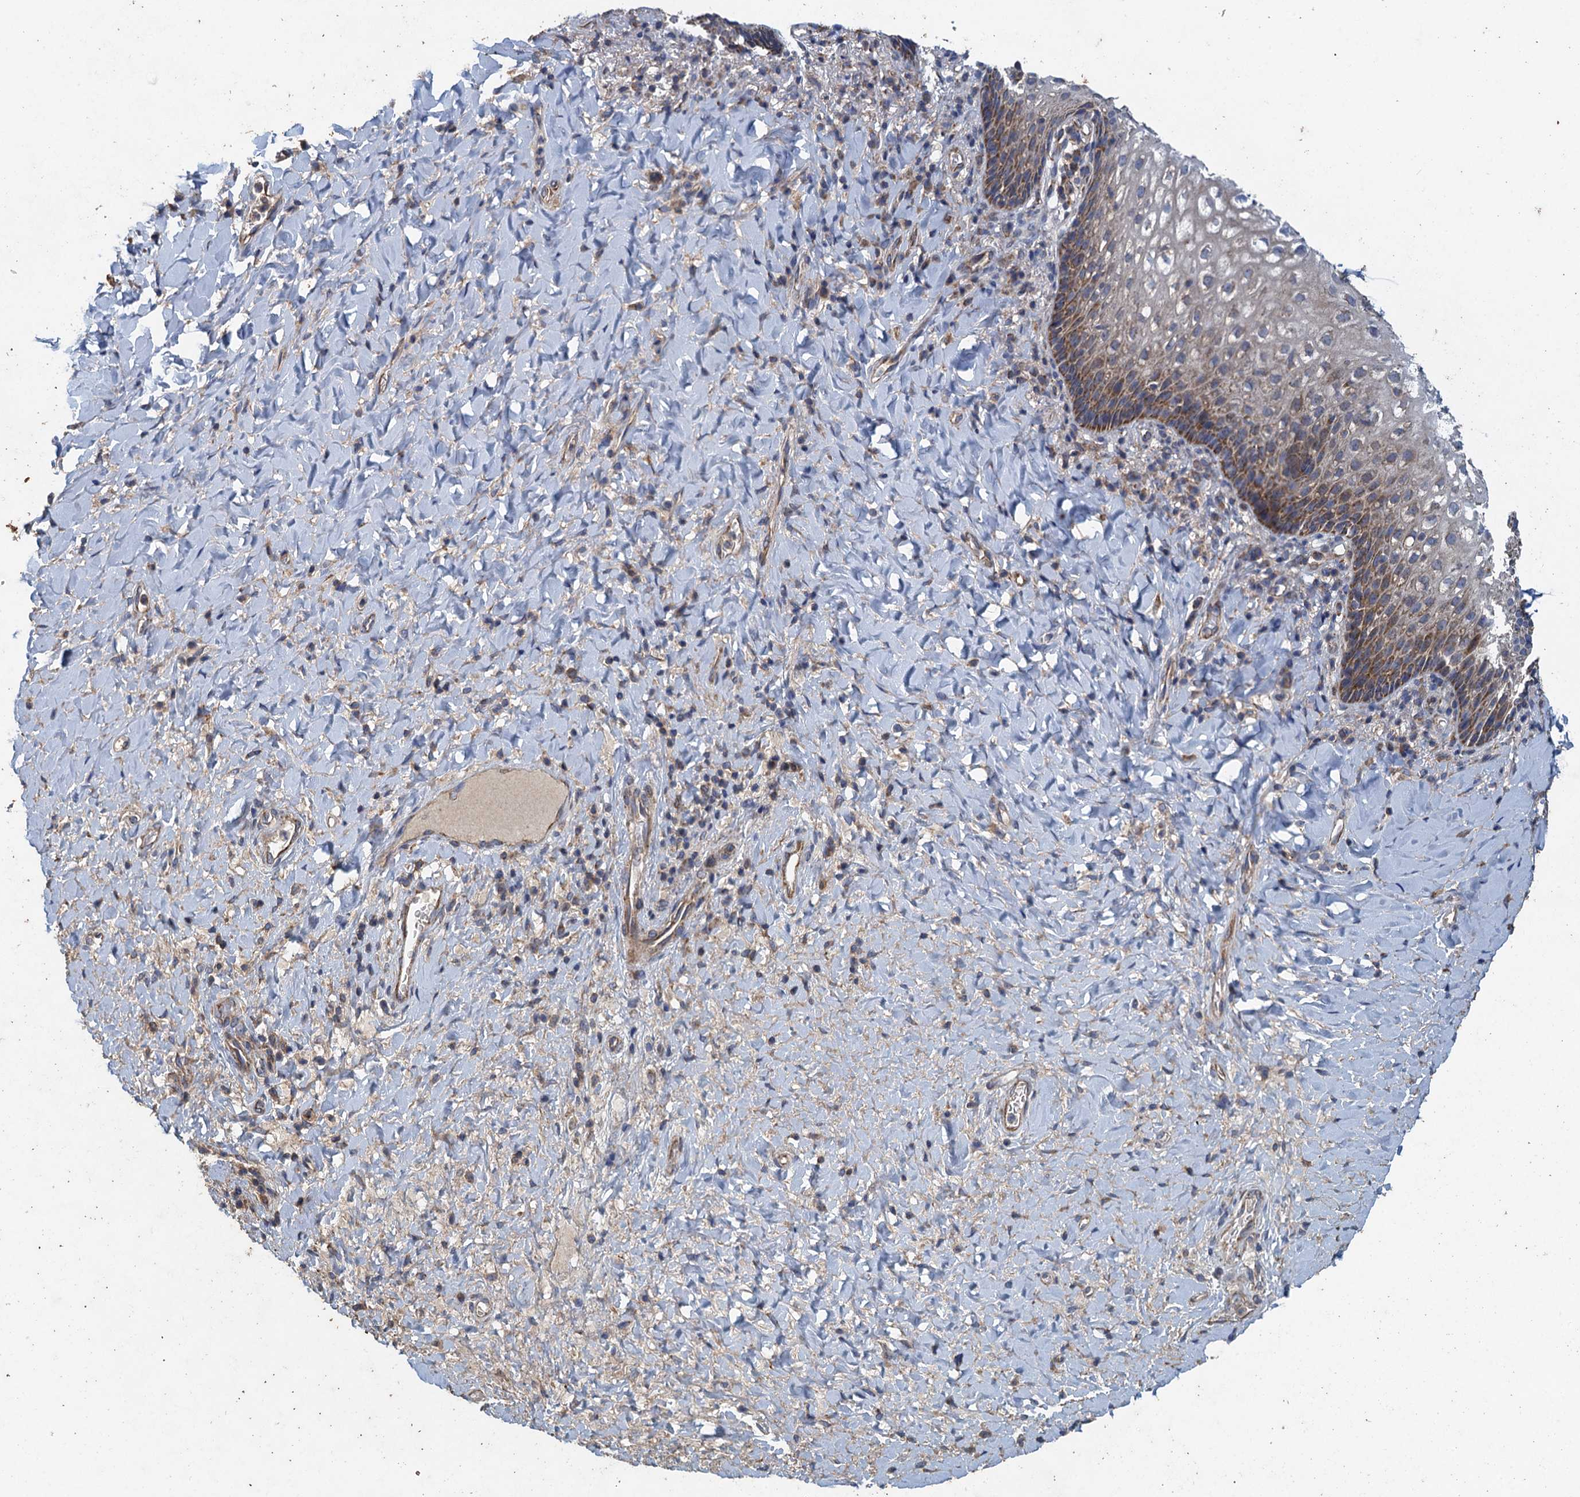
{"staining": {"intensity": "moderate", "quantity": "25%-75%", "location": "cytoplasmic/membranous"}, "tissue": "vagina", "cell_type": "Squamous epithelial cells", "image_type": "normal", "snomed": [{"axis": "morphology", "description": "Normal tissue, NOS"}, {"axis": "topography", "description": "Vagina"}], "caption": "Vagina stained with a brown dye exhibits moderate cytoplasmic/membranous positive expression in about 25%-75% of squamous epithelial cells.", "gene": "BCS1L", "patient": {"sex": "female", "age": 60}}